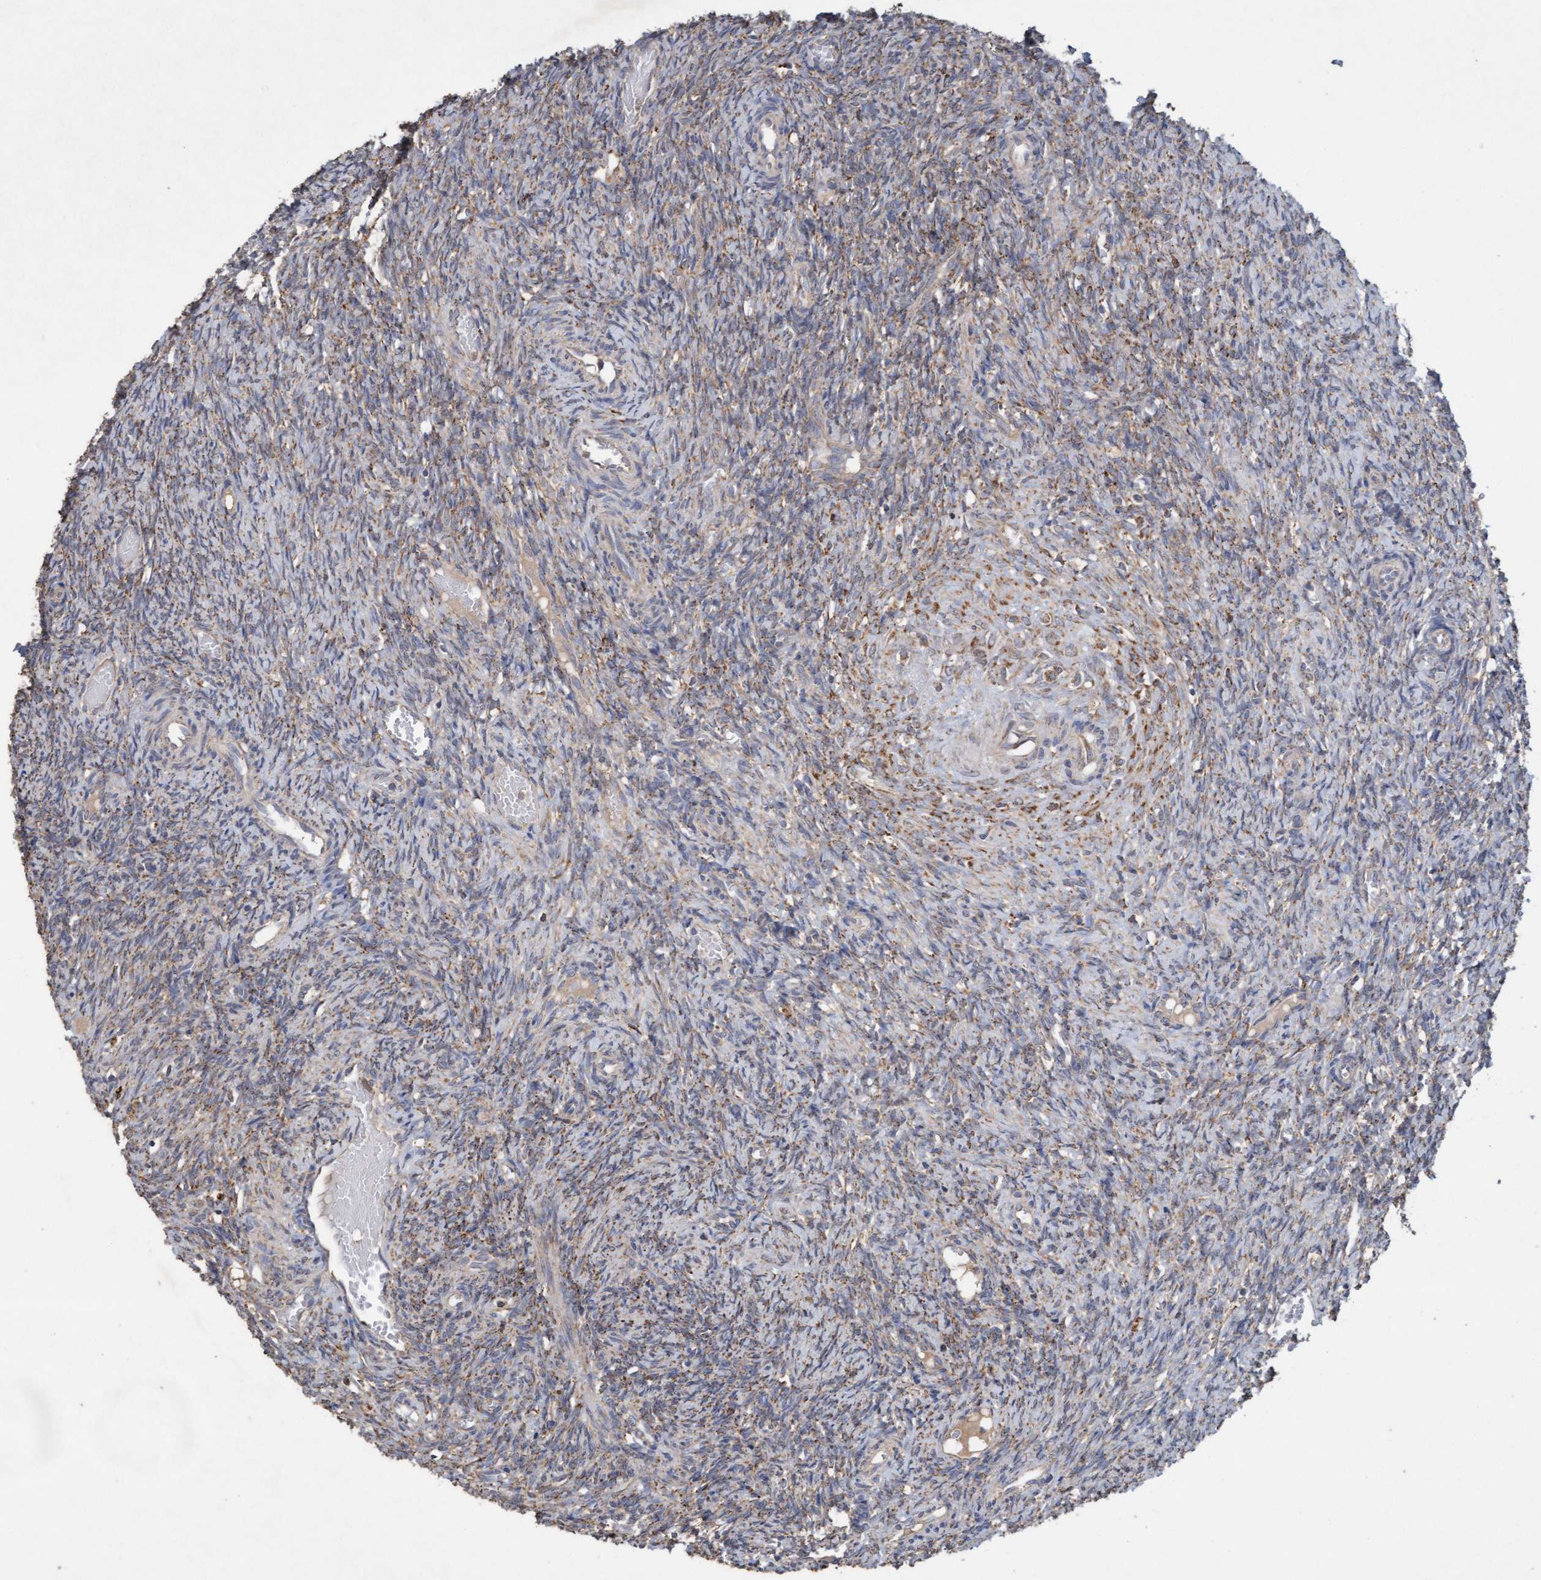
{"staining": {"intensity": "weak", "quantity": ">75%", "location": "cytoplasmic/membranous"}, "tissue": "ovary", "cell_type": "Ovarian stroma cells", "image_type": "normal", "snomed": [{"axis": "morphology", "description": "Normal tissue, NOS"}, {"axis": "topography", "description": "Ovary"}], "caption": "Immunohistochemistry (IHC) image of benign ovary: human ovary stained using immunohistochemistry (IHC) demonstrates low levels of weak protein expression localized specifically in the cytoplasmic/membranous of ovarian stroma cells, appearing as a cytoplasmic/membranous brown color.", "gene": "ATPAF2", "patient": {"sex": "female", "age": 41}}